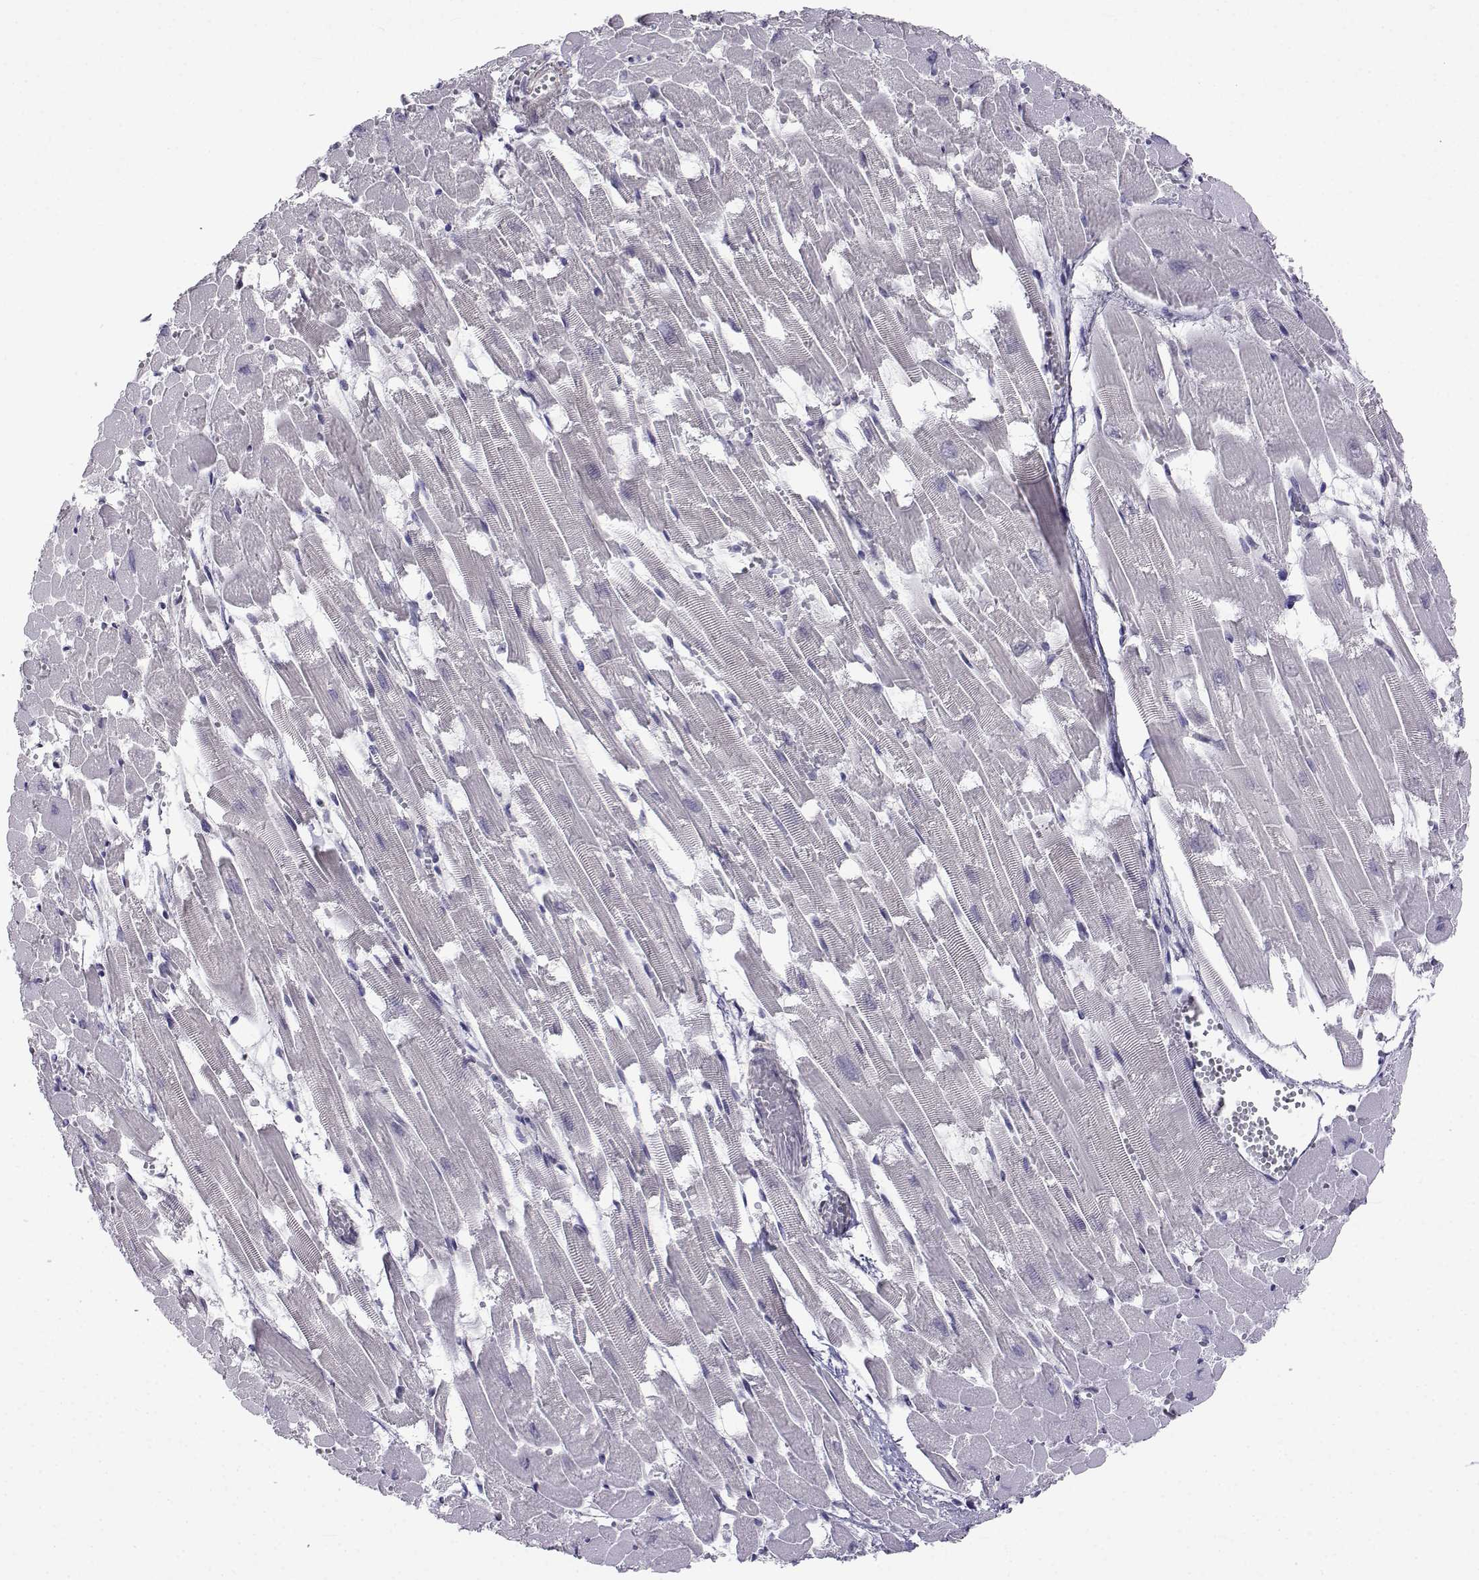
{"staining": {"intensity": "weak", "quantity": "<25%", "location": "nuclear"}, "tissue": "heart muscle", "cell_type": "Cardiomyocytes", "image_type": "normal", "snomed": [{"axis": "morphology", "description": "Normal tissue, NOS"}, {"axis": "topography", "description": "Heart"}], "caption": "An immunohistochemistry histopathology image of benign heart muscle is shown. There is no staining in cardiomyocytes of heart muscle.", "gene": "MED26", "patient": {"sex": "female", "age": 52}}